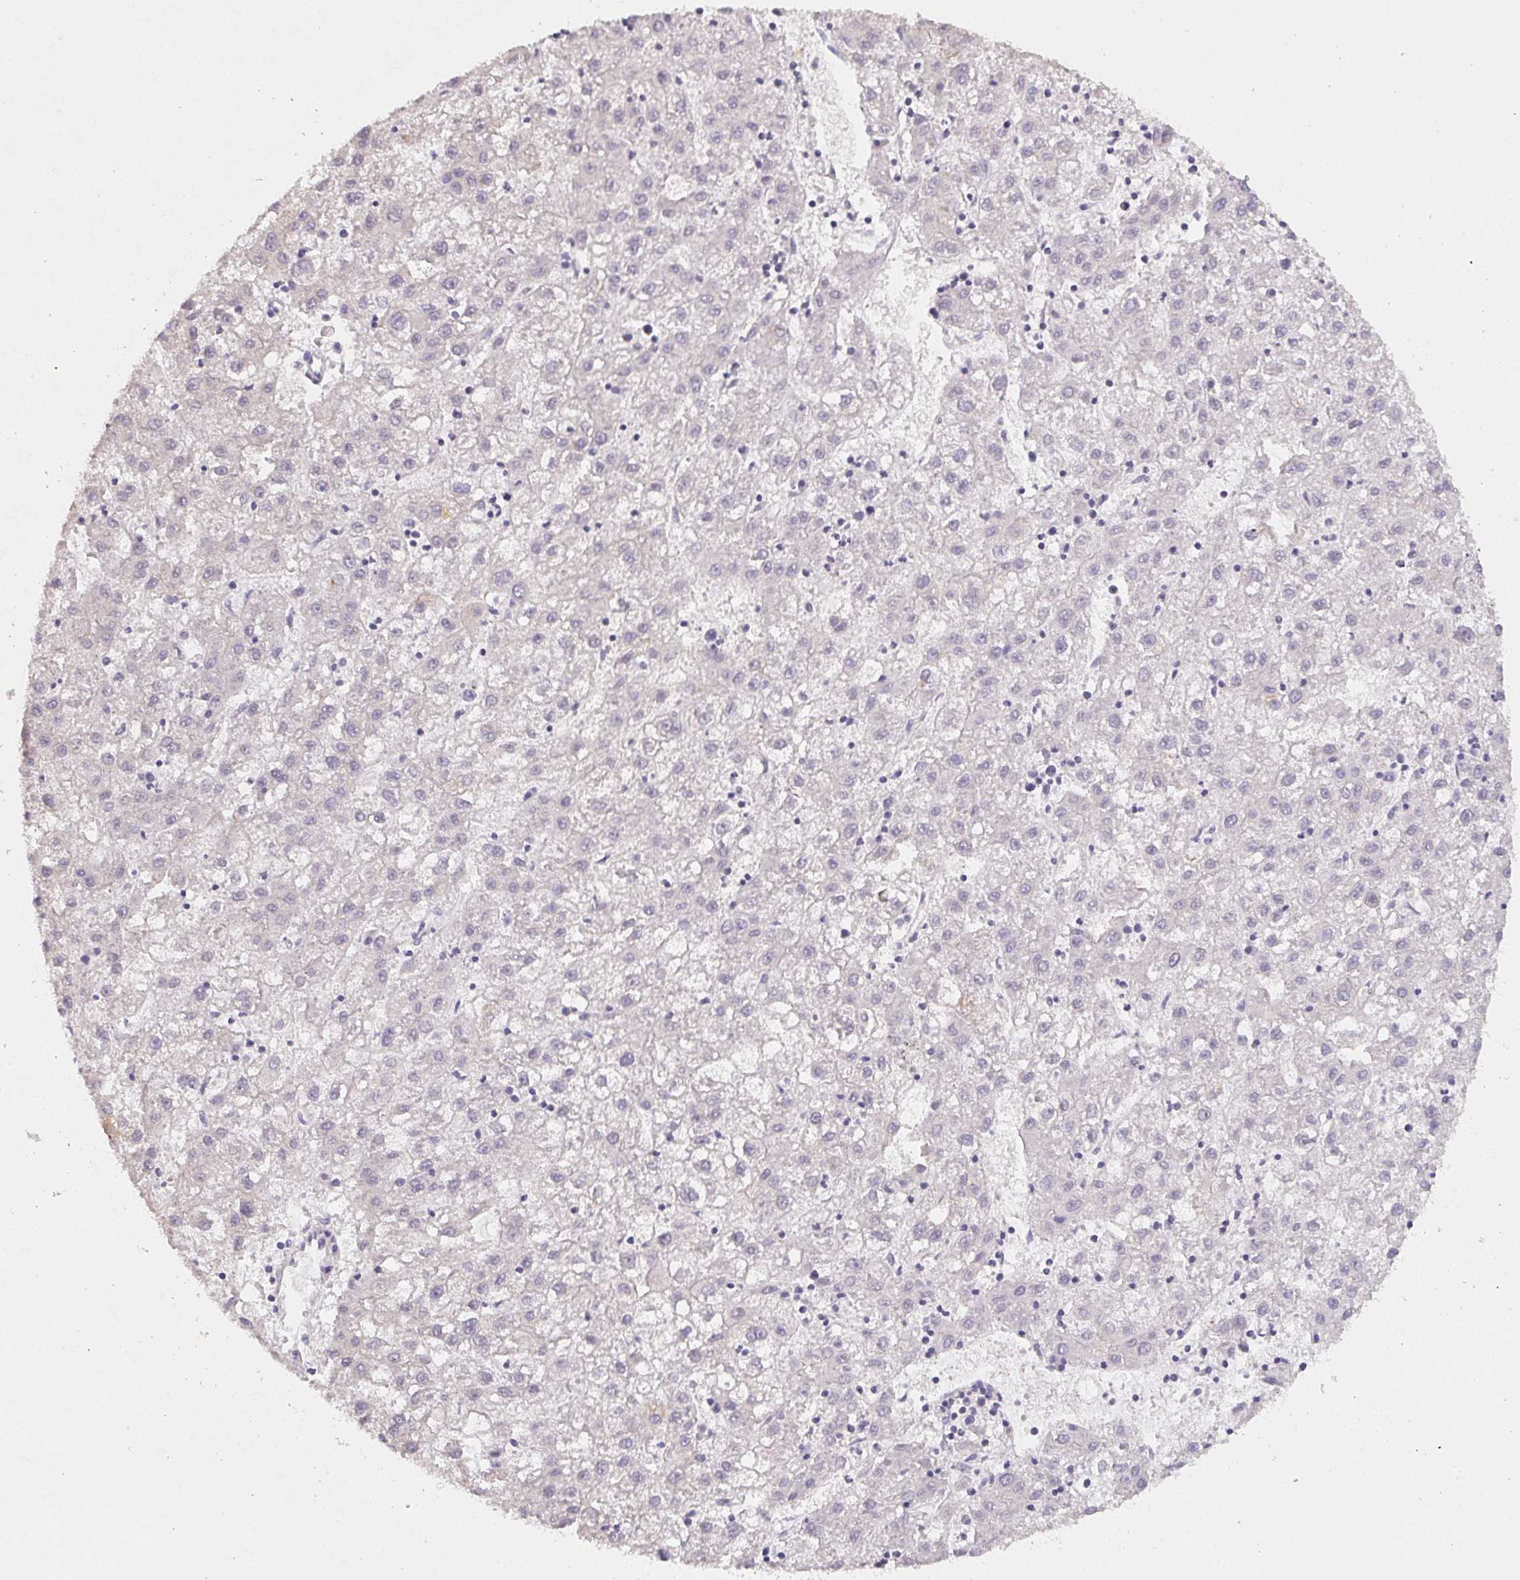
{"staining": {"intensity": "negative", "quantity": "none", "location": "none"}, "tissue": "liver cancer", "cell_type": "Tumor cells", "image_type": "cancer", "snomed": [{"axis": "morphology", "description": "Carcinoma, Hepatocellular, NOS"}, {"axis": "topography", "description": "Liver"}], "caption": "The immunohistochemistry histopathology image has no significant expression in tumor cells of liver cancer tissue.", "gene": "TMEM219", "patient": {"sex": "male", "age": 72}}